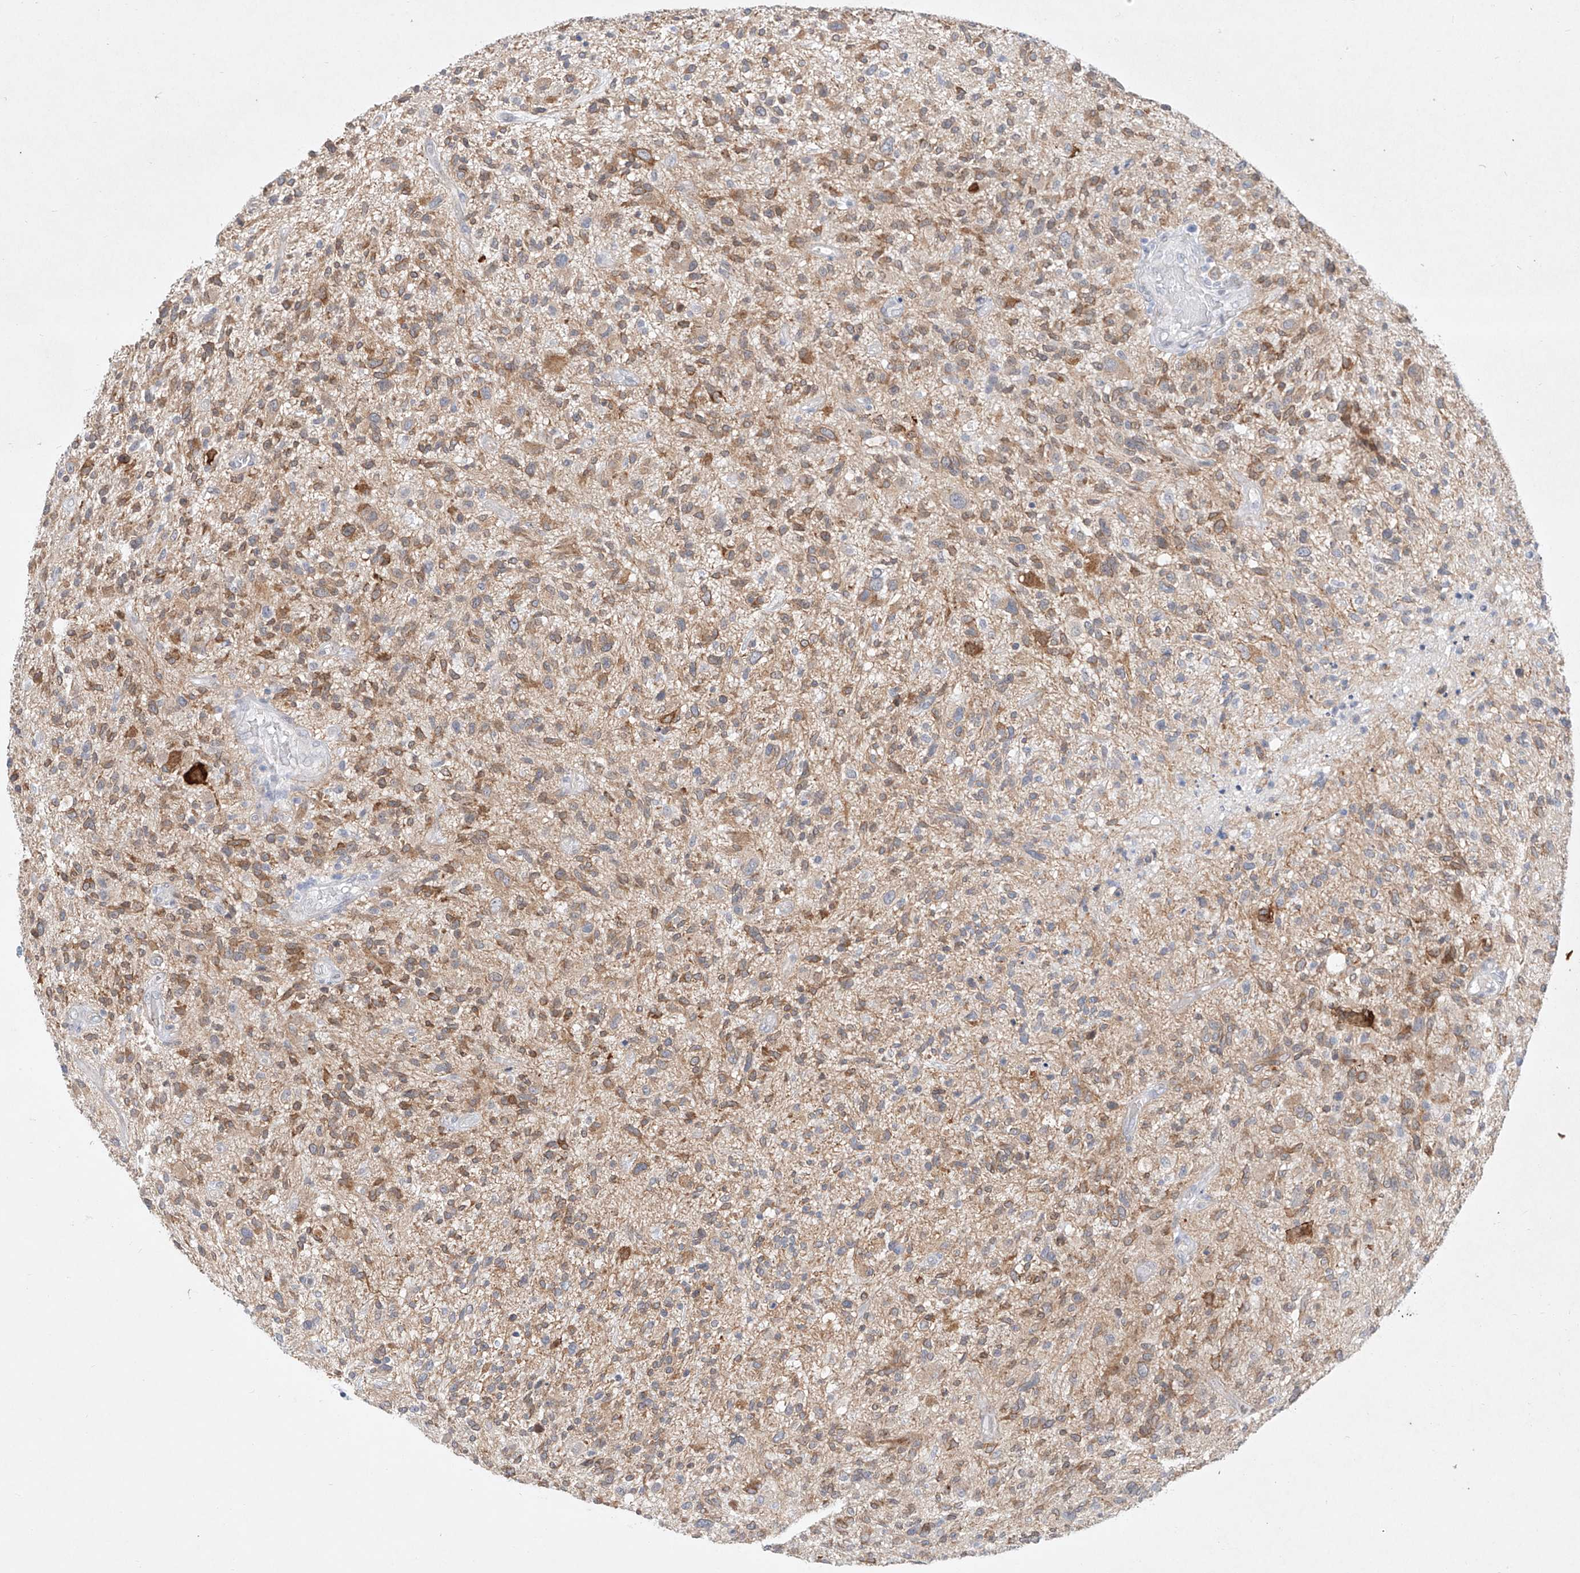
{"staining": {"intensity": "moderate", "quantity": ">75%", "location": "cytoplasmic/membranous"}, "tissue": "glioma", "cell_type": "Tumor cells", "image_type": "cancer", "snomed": [{"axis": "morphology", "description": "Glioma, malignant, High grade"}, {"axis": "topography", "description": "Brain"}], "caption": "Immunohistochemical staining of human malignant high-grade glioma exhibits medium levels of moderate cytoplasmic/membranous positivity in approximately >75% of tumor cells. (brown staining indicates protein expression, while blue staining denotes nuclei).", "gene": "REEP2", "patient": {"sex": "male", "age": 47}}